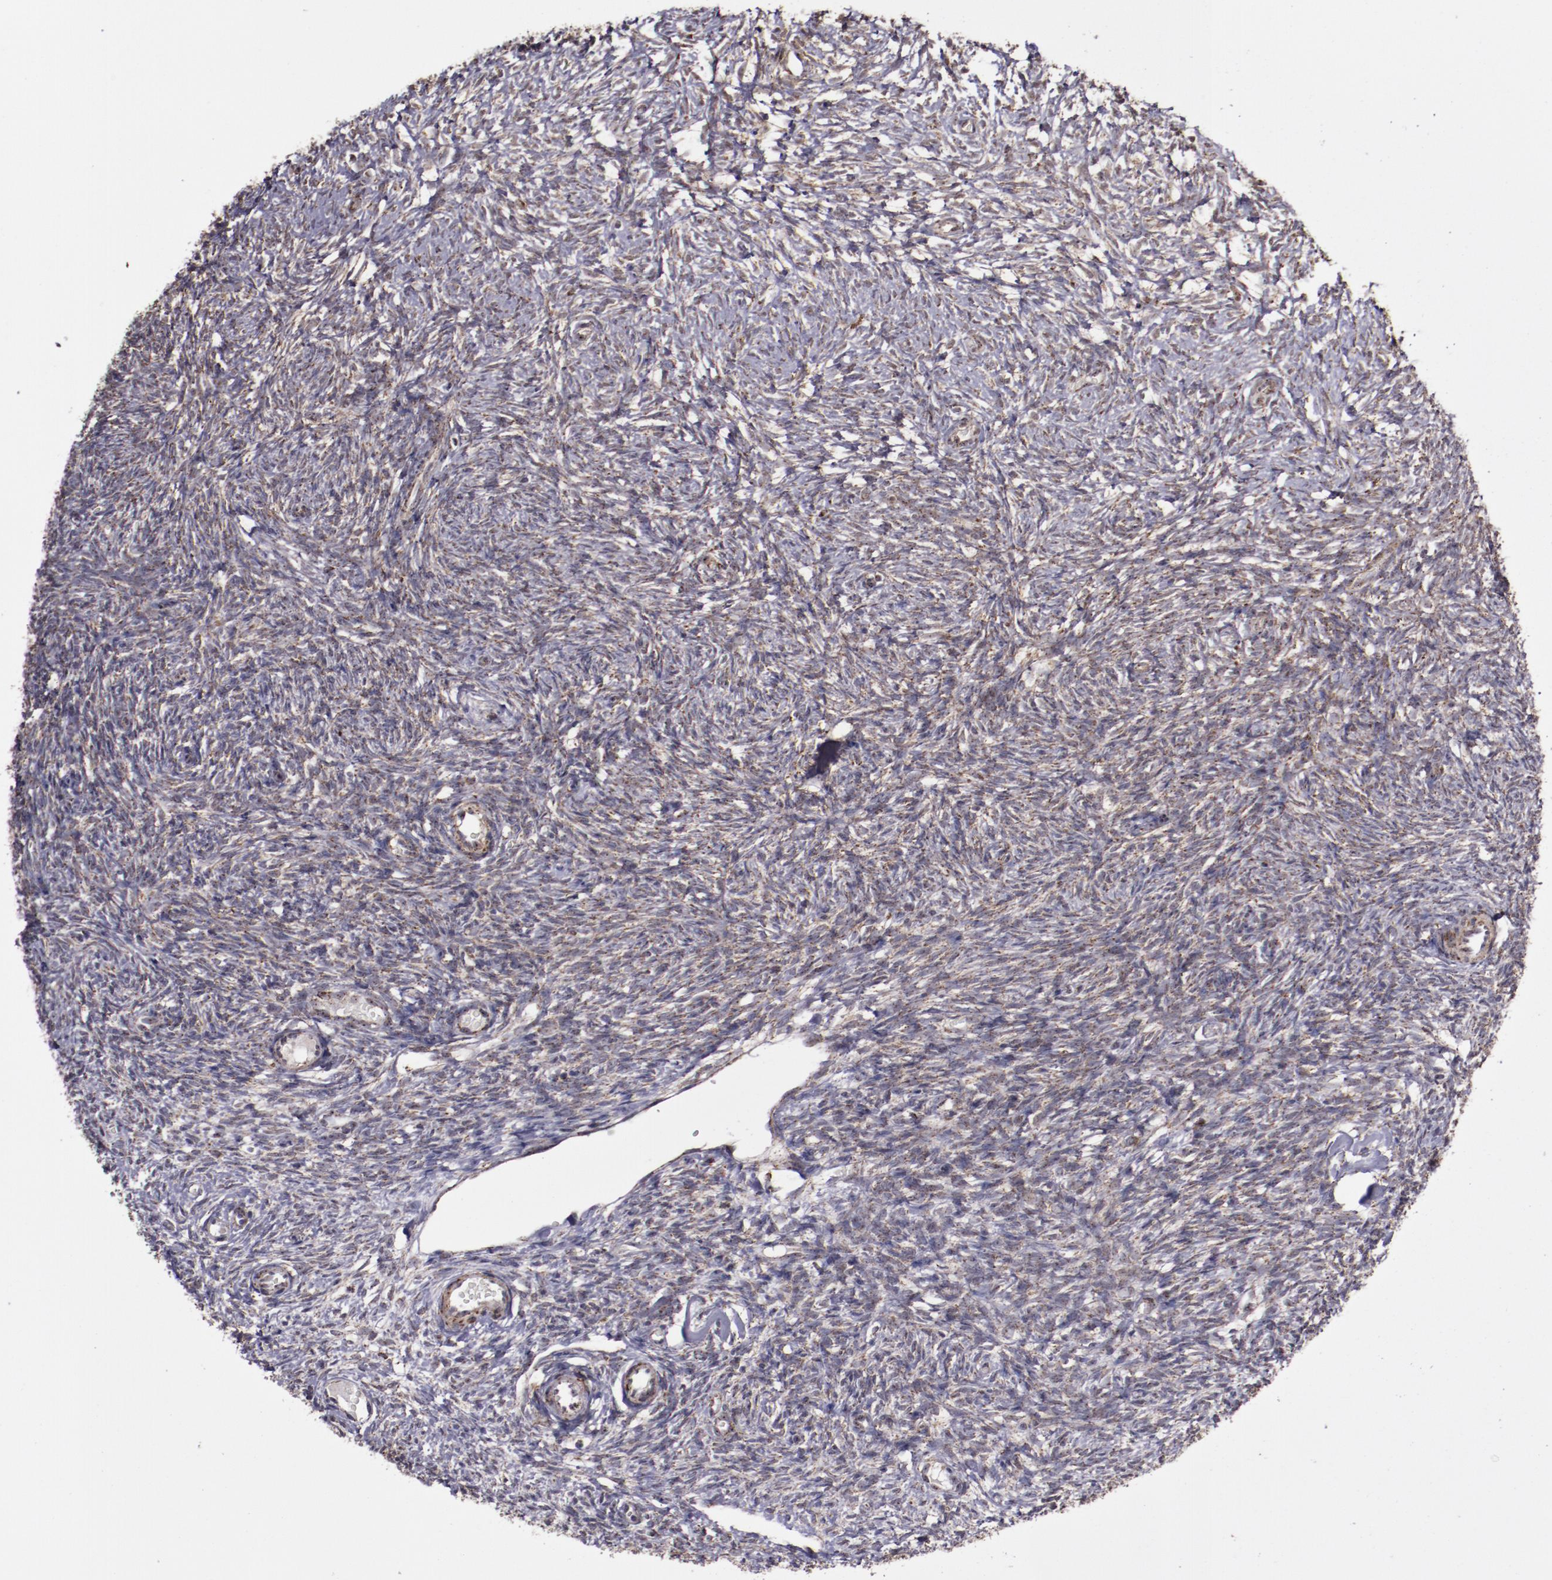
{"staining": {"intensity": "weak", "quantity": ">75%", "location": "cytoplasmic/membranous"}, "tissue": "ovary", "cell_type": "Ovarian stroma cells", "image_type": "normal", "snomed": [{"axis": "morphology", "description": "Normal tissue, NOS"}, {"axis": "topography", "description": "Ovary"}], "caption": "Protein expression analysis of unremarkable ovary reveals weak cytoplasmic/membranous staining in approximately >75% of ovarian stroma cells.", "gene": "LONP1", "patient": {"sex": "female", "age": 35}}